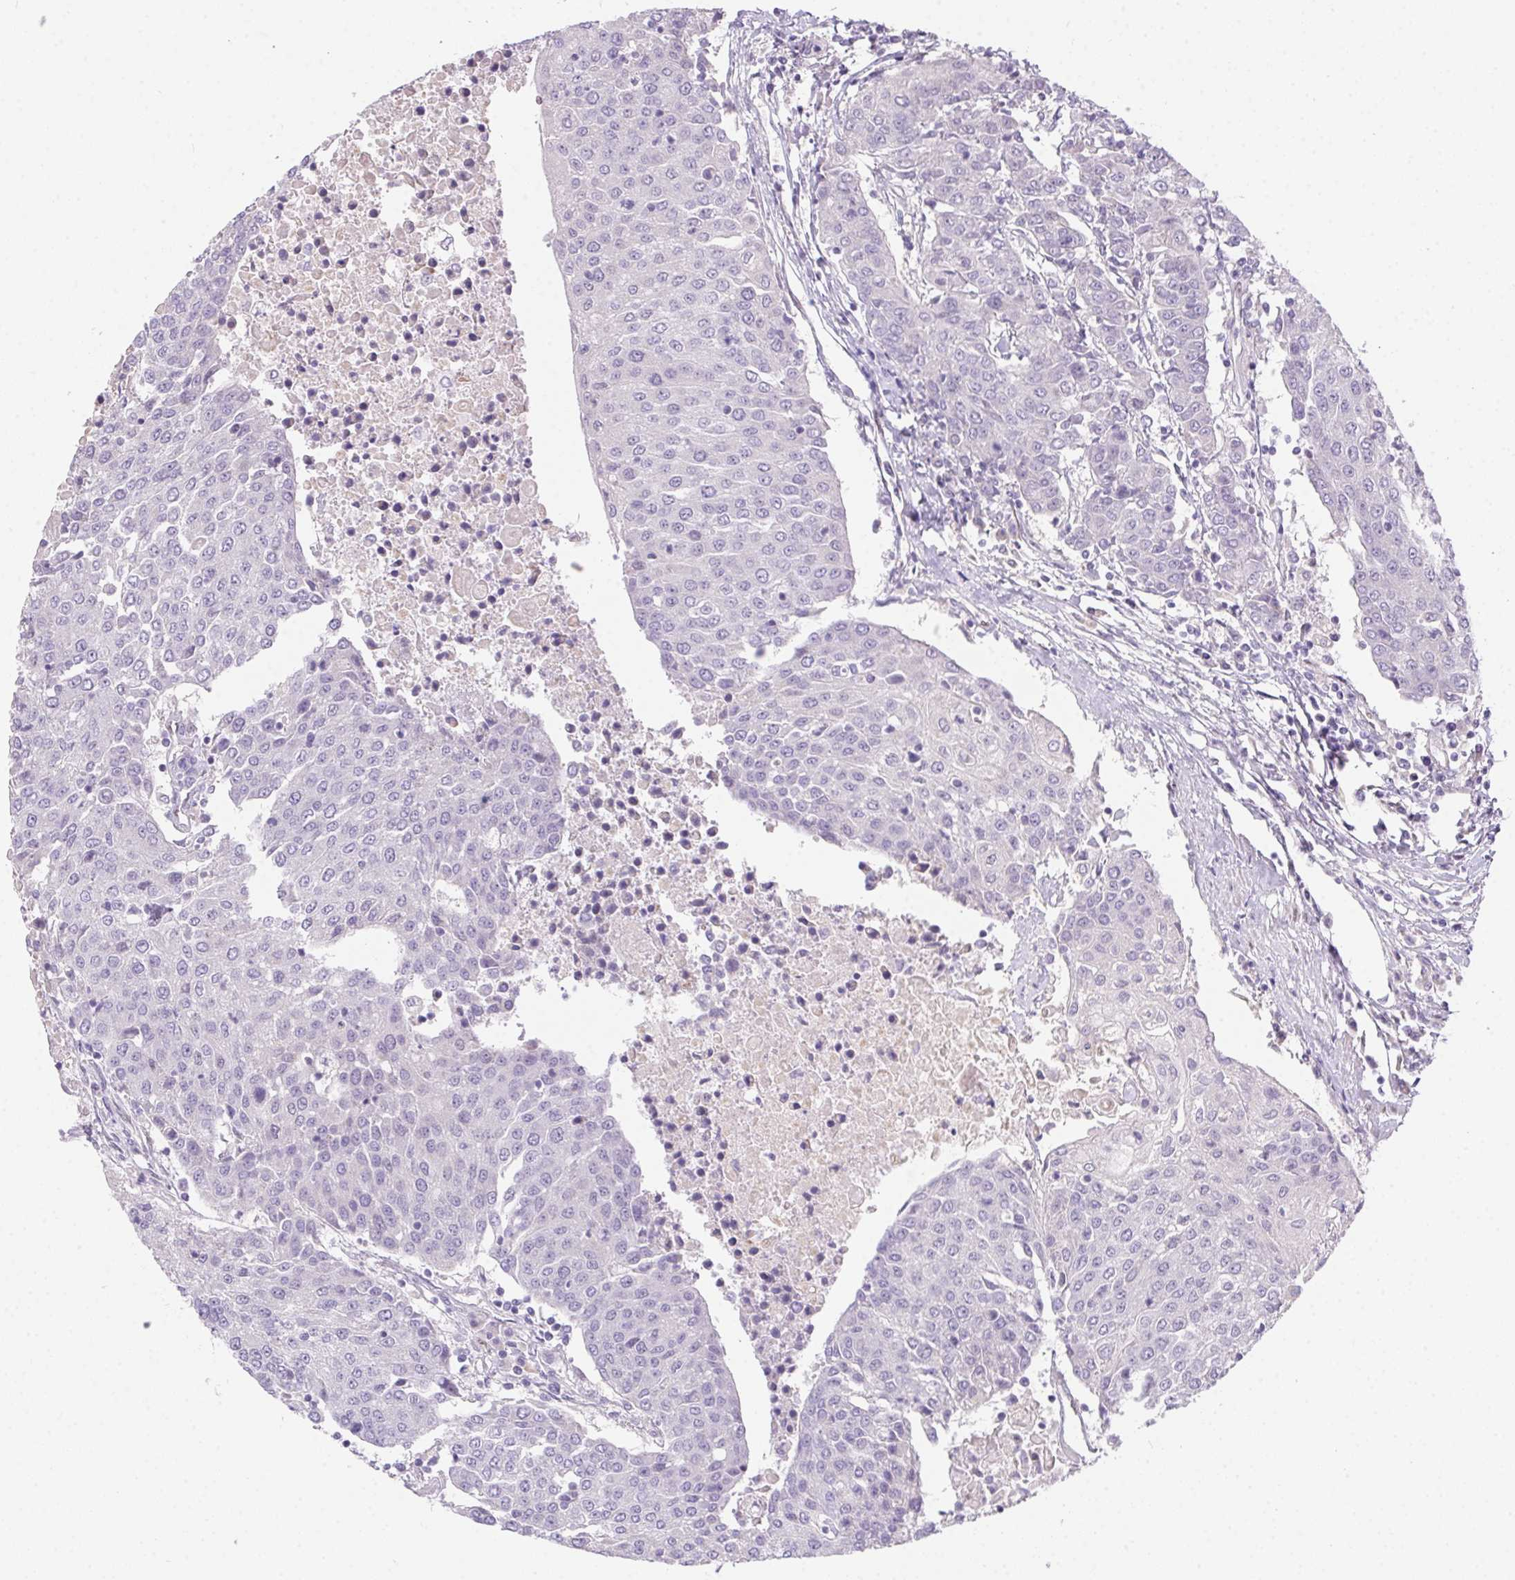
{"staining": {"intensity": "negative", "quantity": "none", "location": "none"}, "tissue": "urothelial cancer", "cell_type": "Tumor cells", "image_type": "cancer", "snomed": [{"axis": "morphology", "description": "Urothelial carcinoma, High grade"}, {"axis": "topography", "description": "Urinary bladder"}], "caption": "DAB (3,3'-diaminobenzidine) immunohistochemical staining of human urothelial cancer reveals no significant expression in tumor cells. (DAB IHC visualized using brightfield microscopy, high magnification).", "gene": "SP9", "patient": {"sex": "female", "age": 85}}